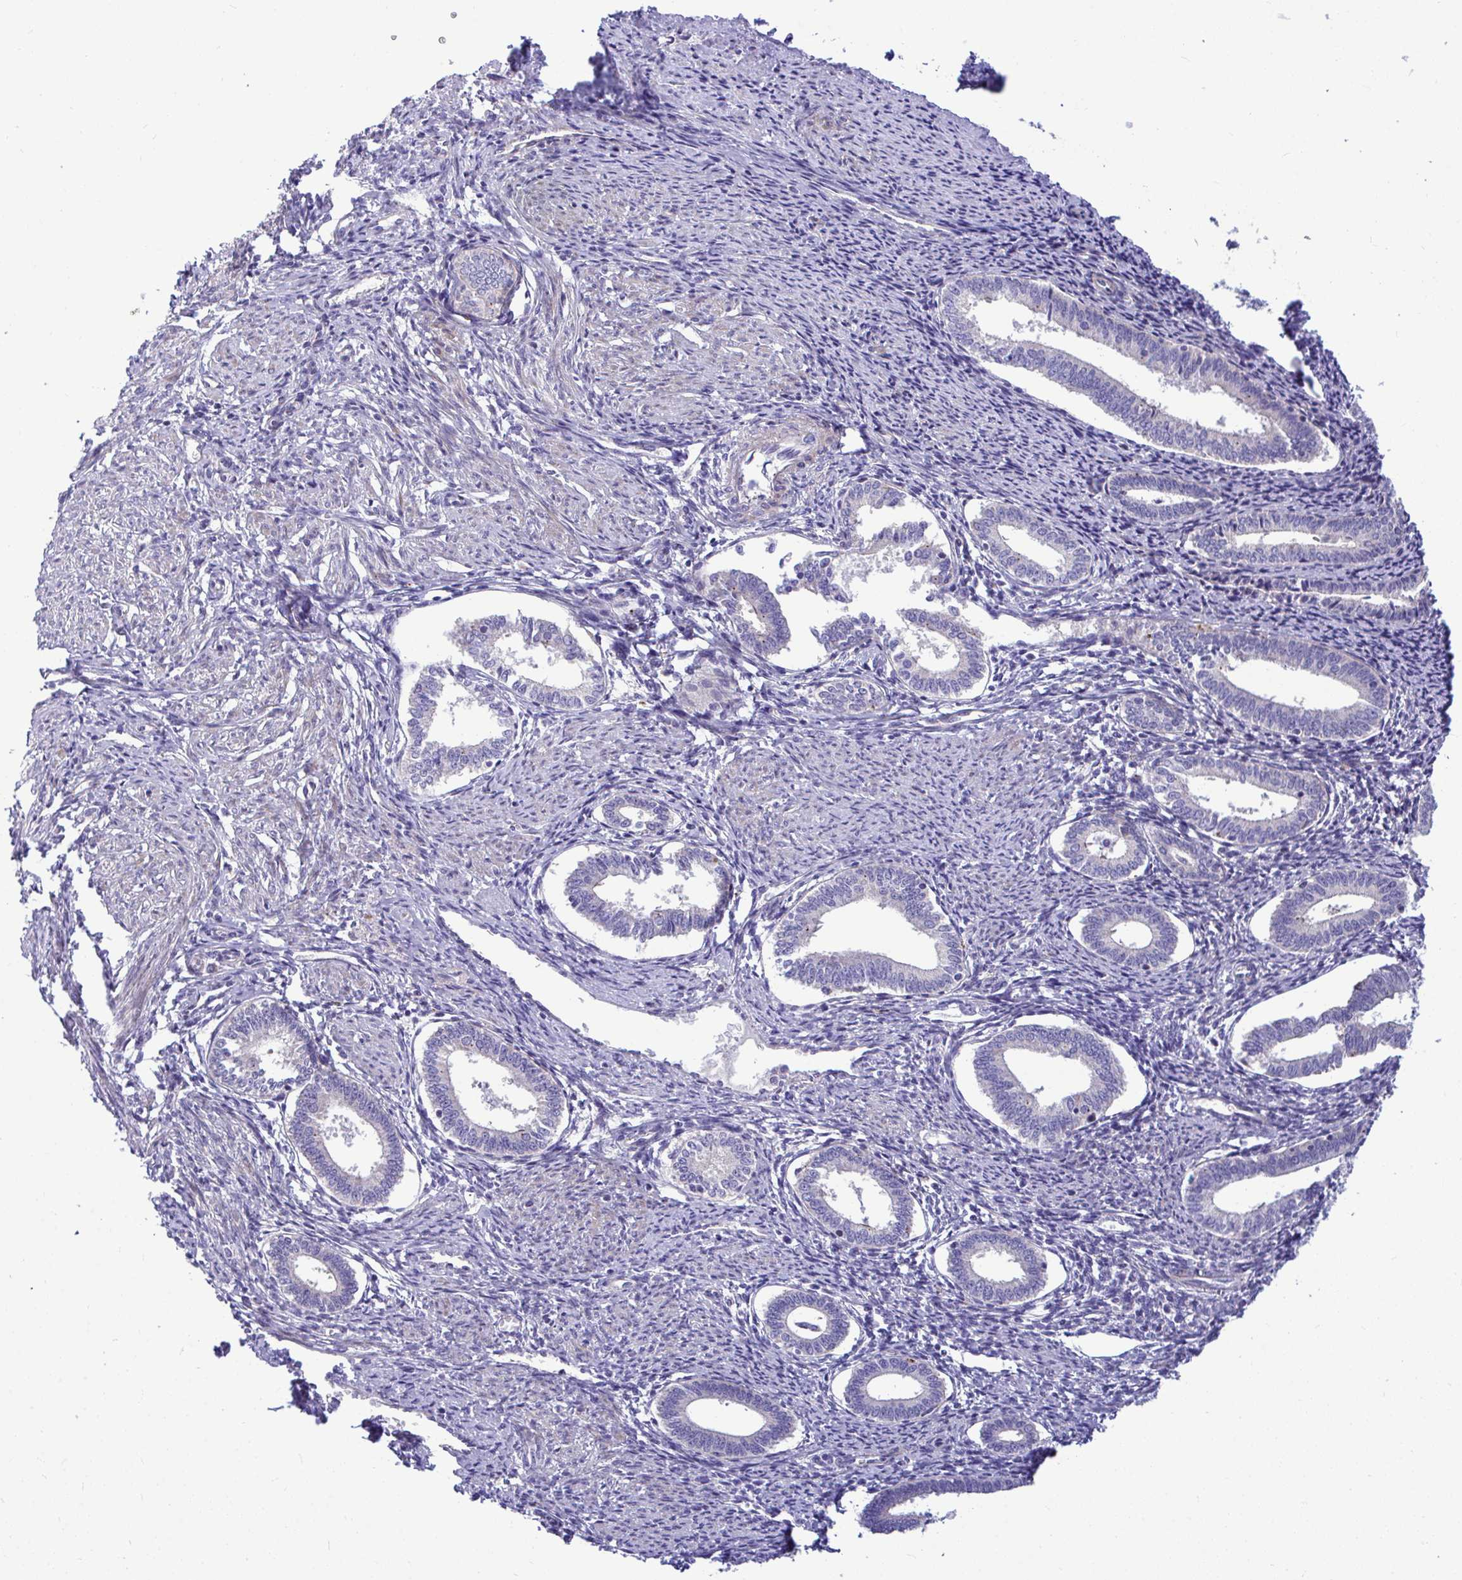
{"staining": {"intensity": "negative", "quantity": "none", "location": "none"}, "tissue": "endometrium", "cell_type": "Cells in endometrial stroma", "image_type": "normal", "snomed": [{"axis": "morphology", "description": "Normal tissue, NOS"}, {"axis": "topography", "description": "Endometrium"}], "caption": "Immunohistochemistry (IHC) image of unremarkable endometrium stained for a protein (brown), which shows no positivity in cells in endometrial stroma.", "gene": "MRPS16", "patient": {"sex": "female", "age": 41}}